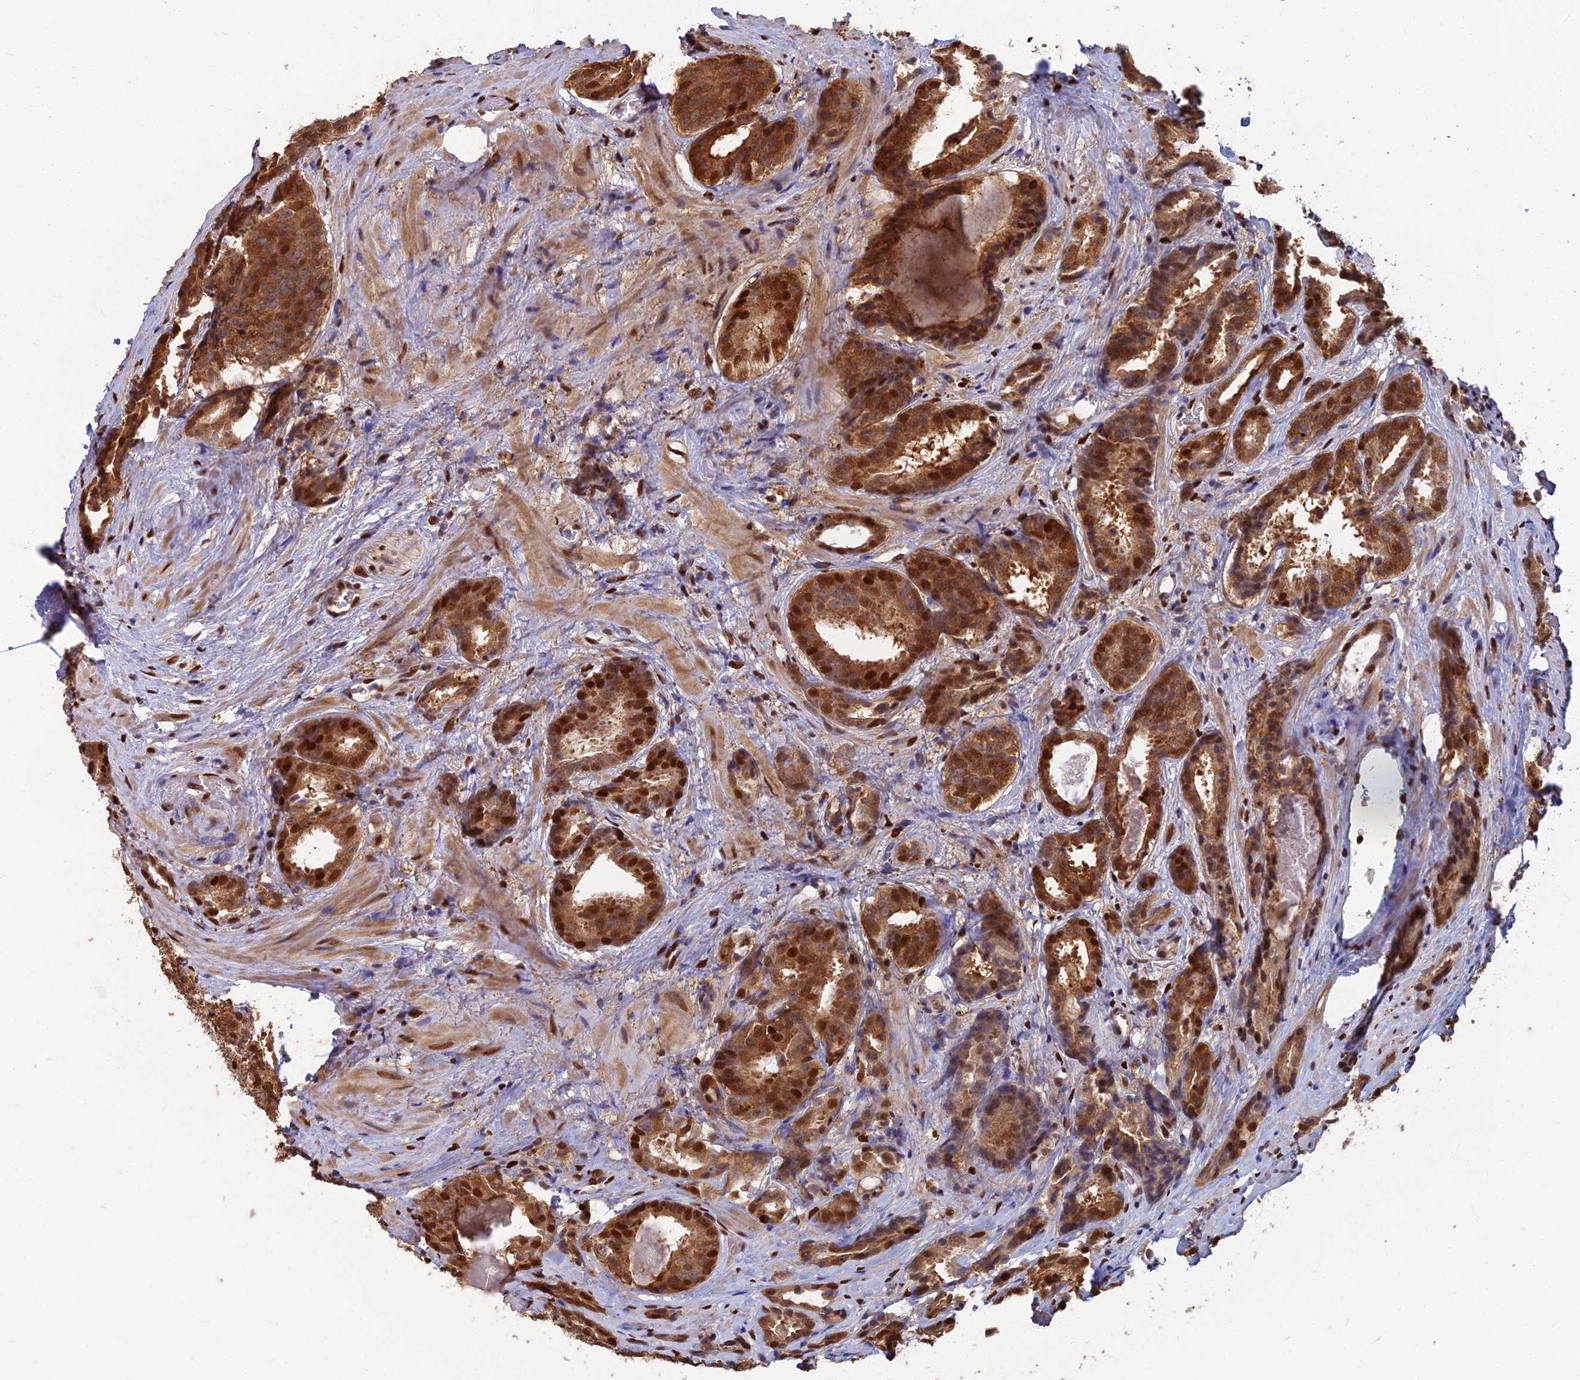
{"staining": {"intensity": "strong", "quantity": ">75%", "location": "cytoplasmic/membranous,nuclear"}, "tissue": "prostate cancer", "cell_type": "Tumor cells", "image_type": "cancer", "snomed": [{"axis": "morphology", "description": "Adenocarcinoma, High grade"}, {"axis": "topography", "description": "Prostate"}], "caption": "Strong cytoplasmic/membranous and nuclear protein staining is identified in about >75% of tumor cells in prostate cancer (adenocarcinoma (high-grade)).", "gene": "DNPEP", "patient": {"sex": "male", "age": 57}}